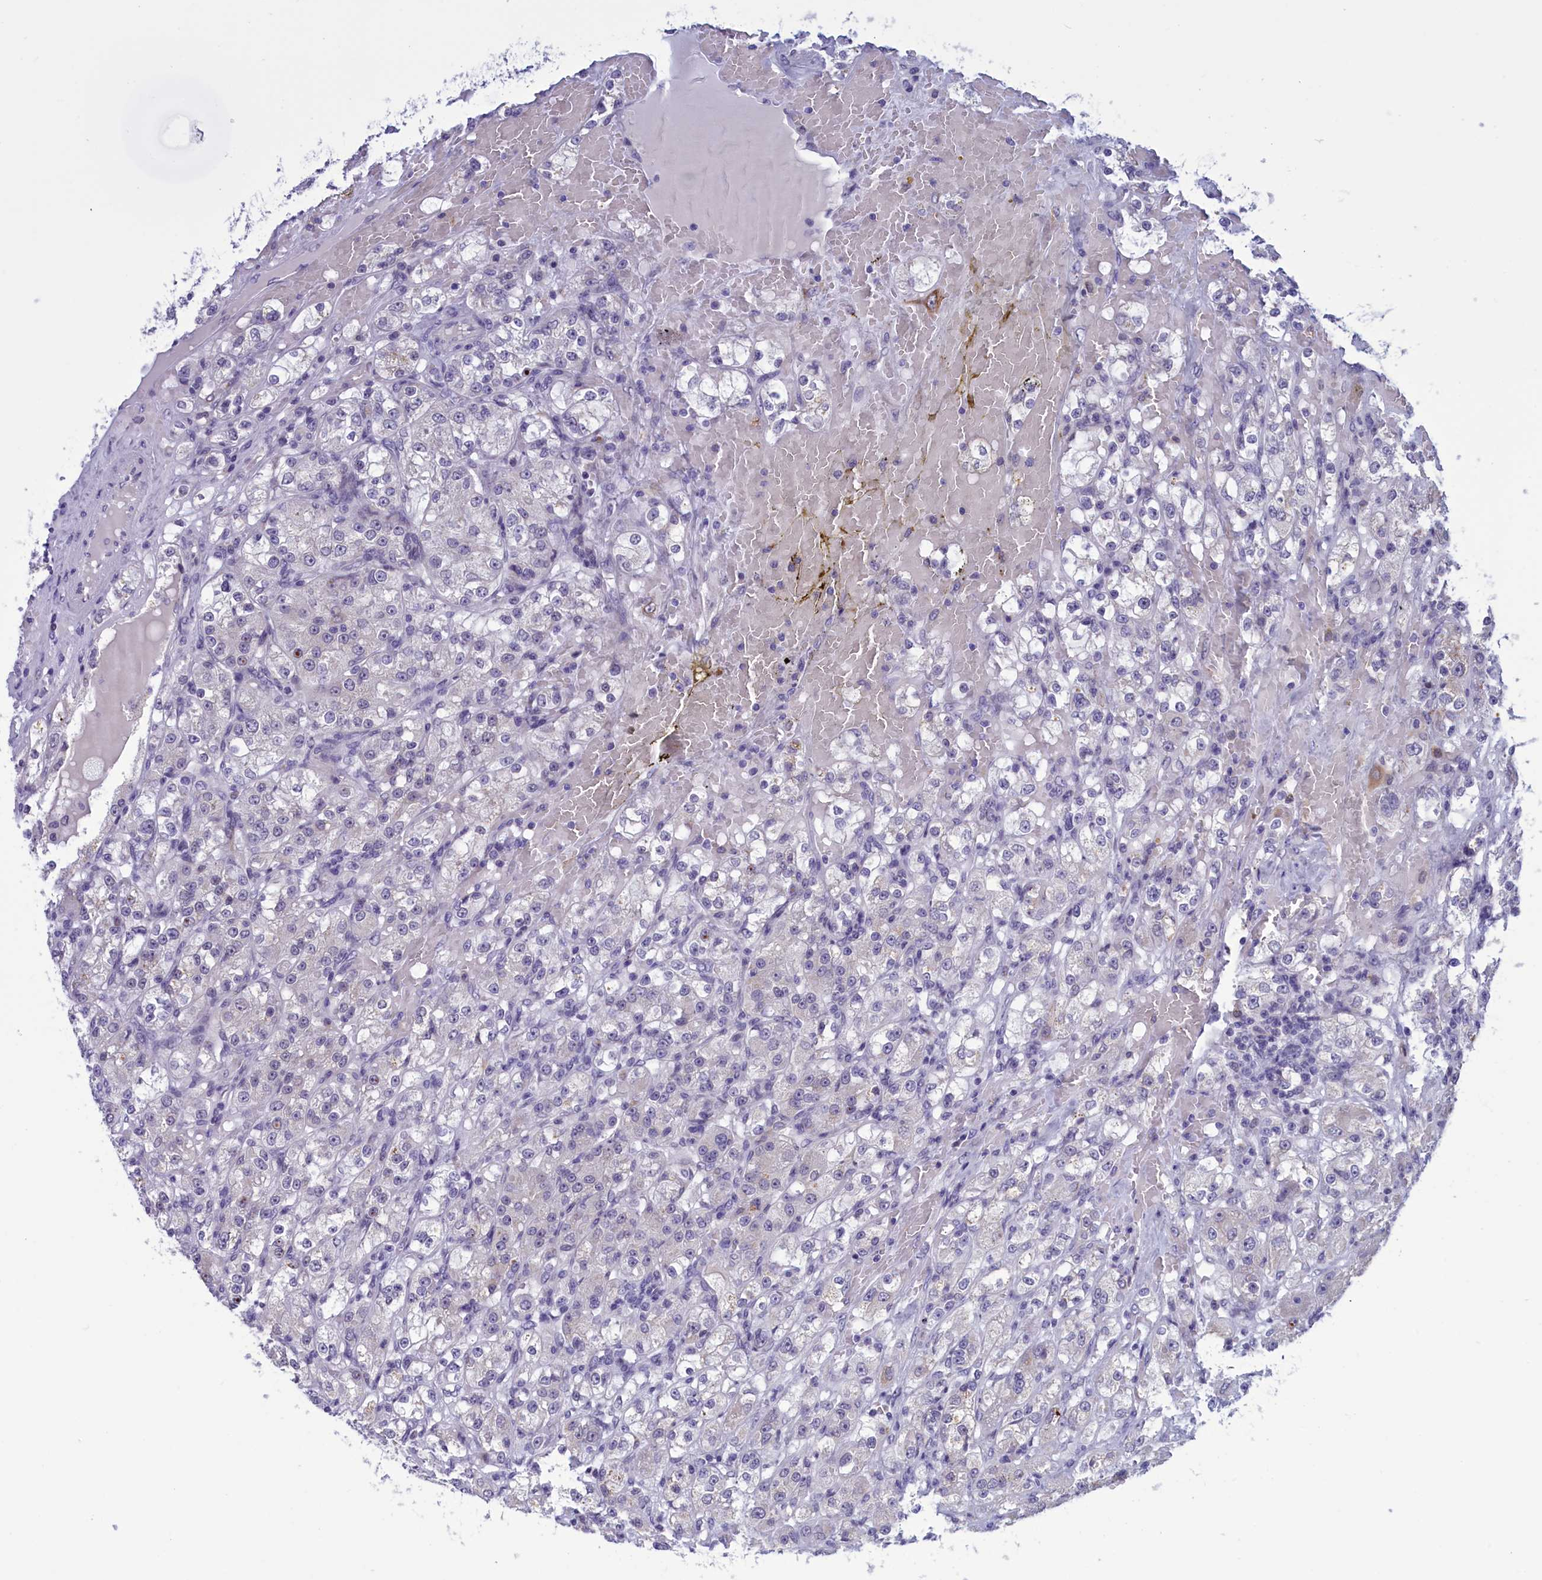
{"staining": {"intensity": "negative", "quantity": "none", "location": "none"}, "tissue": "renal cancer", "cell_type": "Tumor cells", "image_type": "cancer", "snomed": [{"axis": "morphology", "description": "Normal tissue, NOS"}, {"axis": "morphology", "description": "Adenocarcinoma, NOS"}, {"axis": "topography", "description": "Kidney"}], "caption": "An image of human renal adenocarcinoma is negative for staining in tumor cells.", "gene": "PARS2", "patient": {"sex": "male", "age": 61}}